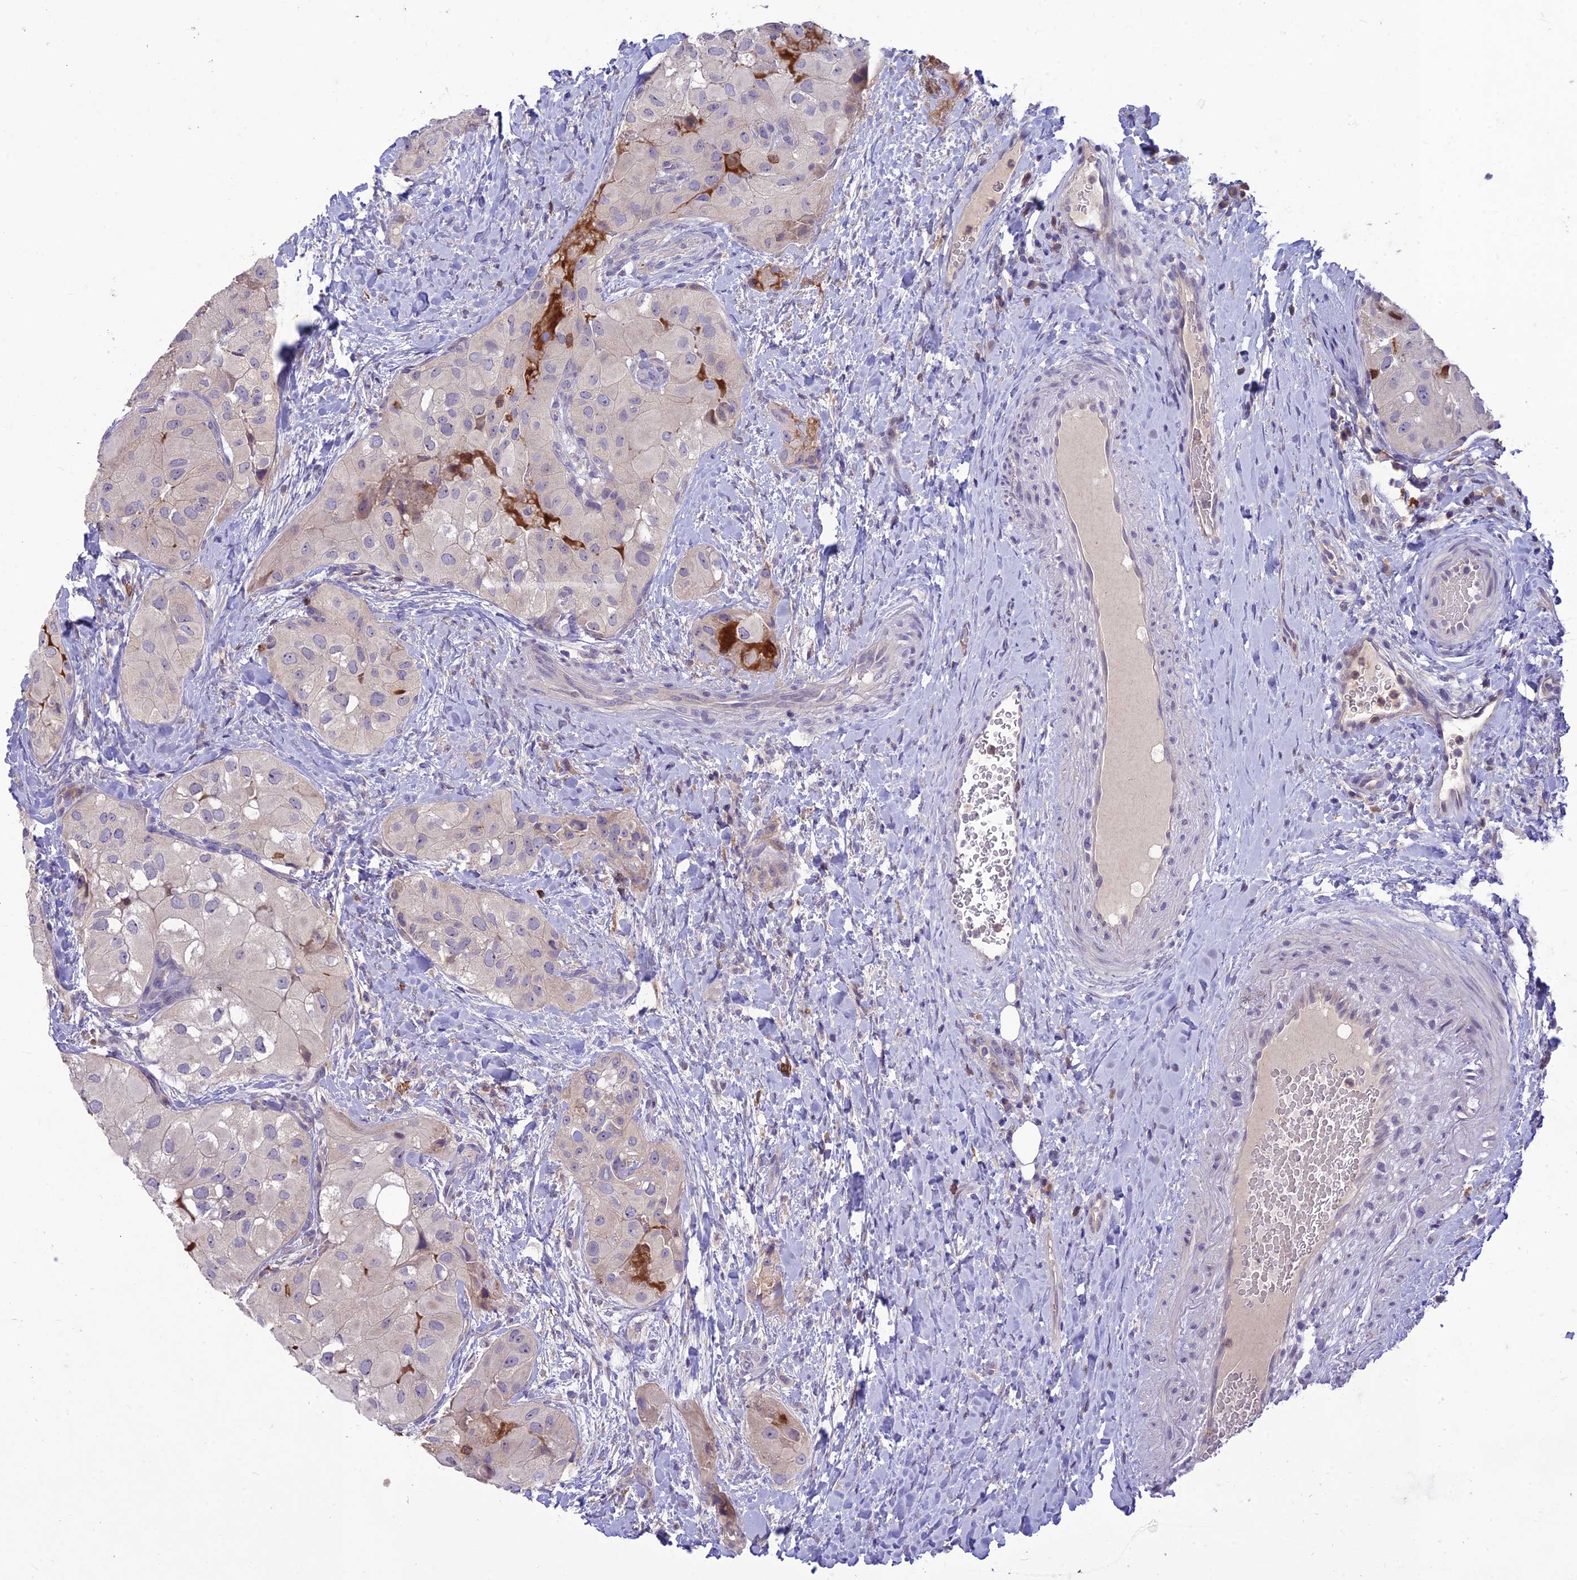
{"staining": {"intensity": "negative", "quantity": "none", "location": "none"}, "tissue": "thyroid cancer", "cell_type": "Tumor cells", "image_type": "cancer", "snomed": [{"axis": "morphology", "description": "Normal tissue, NOS"}, {"axis": "morphology", "description": "Papillary adenocarcinoma, NOS"}, {"axis": "topography", "description": "Thyroid gland"}], "caption": "The micrograph demonstrates no significant positivity in tumor cells of thyroid papillary adenocarcinoma. (Immunohistochemistry (ihc), brightfield microscopy, high magnification).", "gene": "ITGAE", "patient": {"sex": "female", "age": 59}}